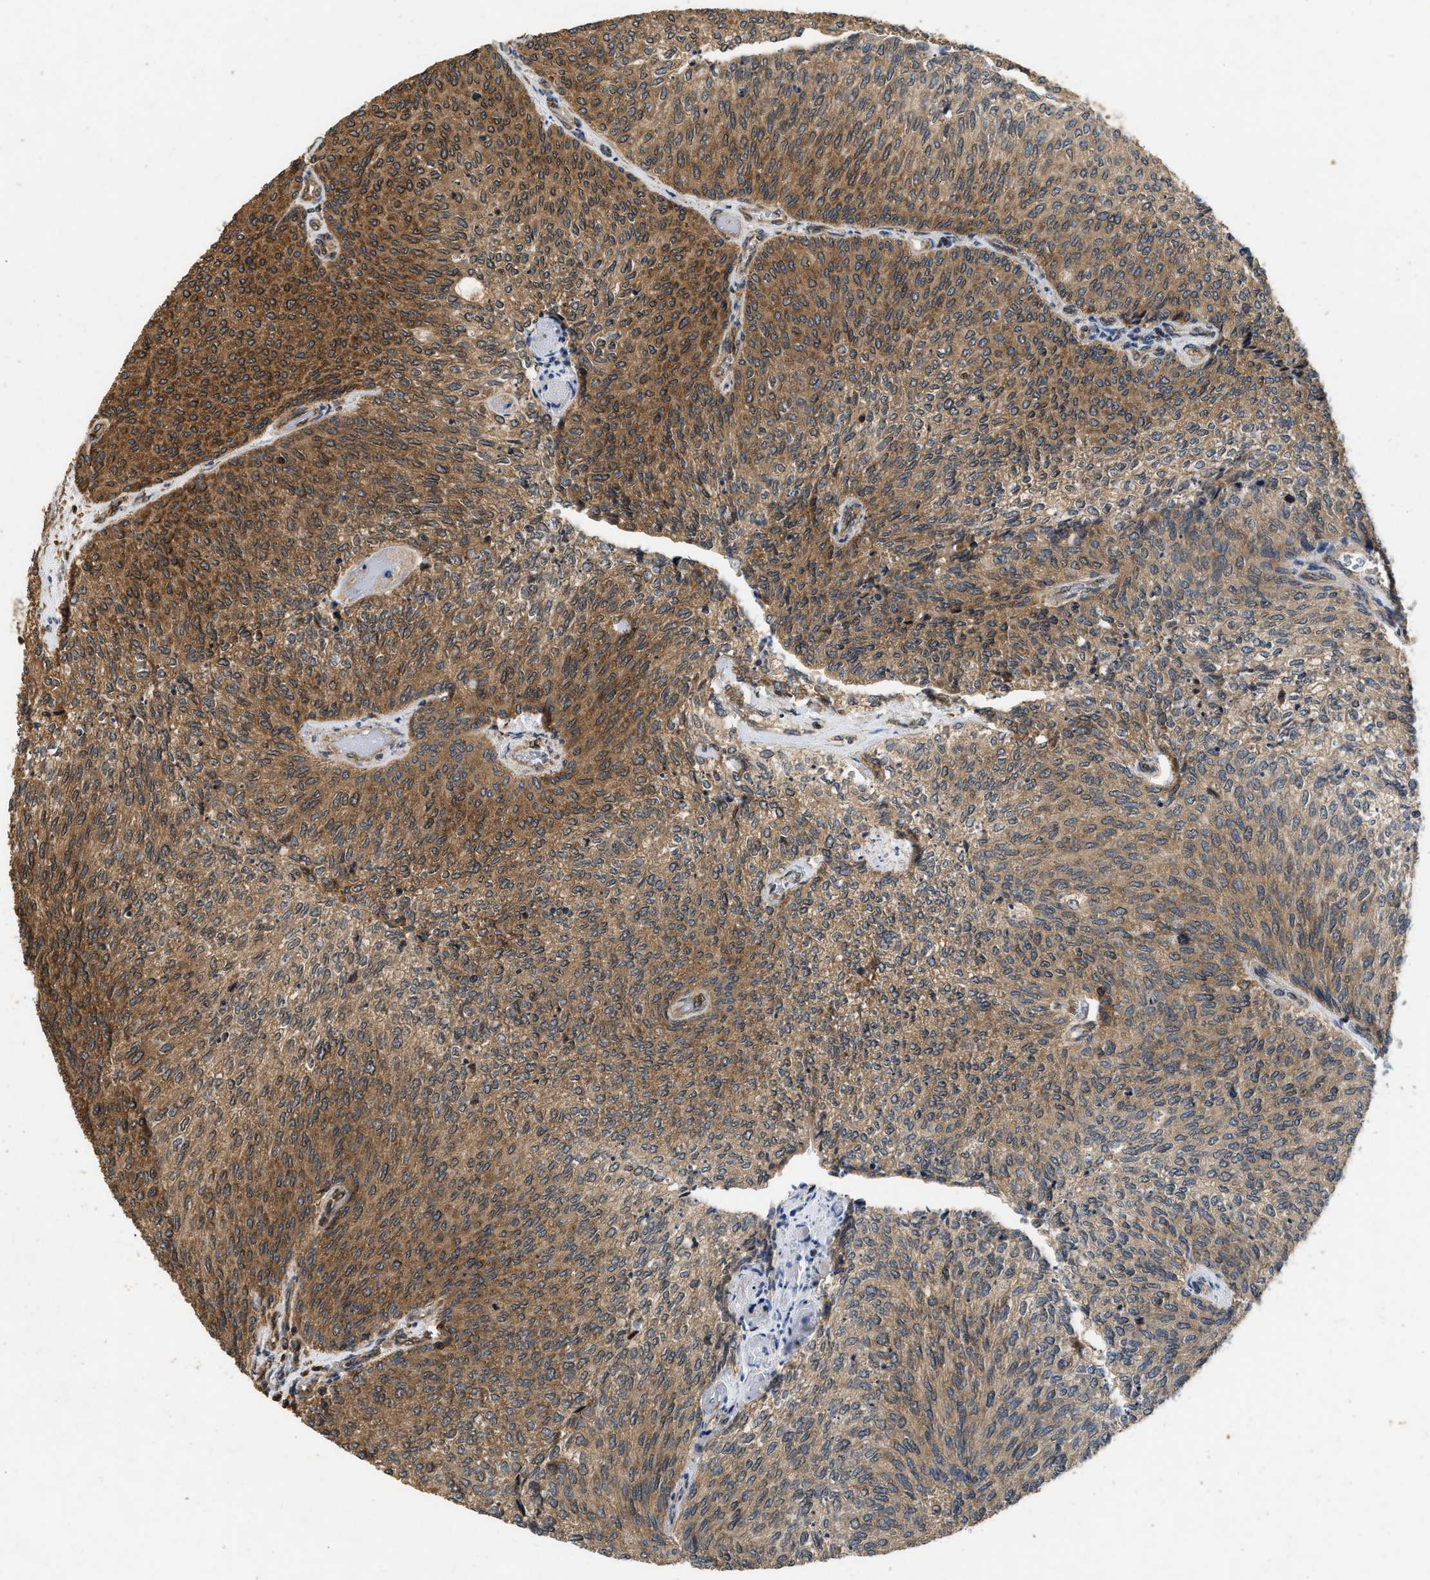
{"staining": {"intensity": "moderate", "quantity": ">75%", "location": "cytoplasmic/membranous"}, "tissue": "urothelial cancer", "cell_type": "Tumor cells", "image_type": "cancer", "snomed": [{"axis": "morphology", "description": "Urothelial carcinoma, Low grade"}, {"axis": "topography", "description": "Urinary bladder"}], "caption": "Urothelial carcinoma (low-grade) was stained to show a protein in brown. There is medium levels of moderate cytoplasmic/membranous positivity in about >75% of tumor cells.", "gene": "DNAJC2", "patient": {"sex": "female", "age": 79}}